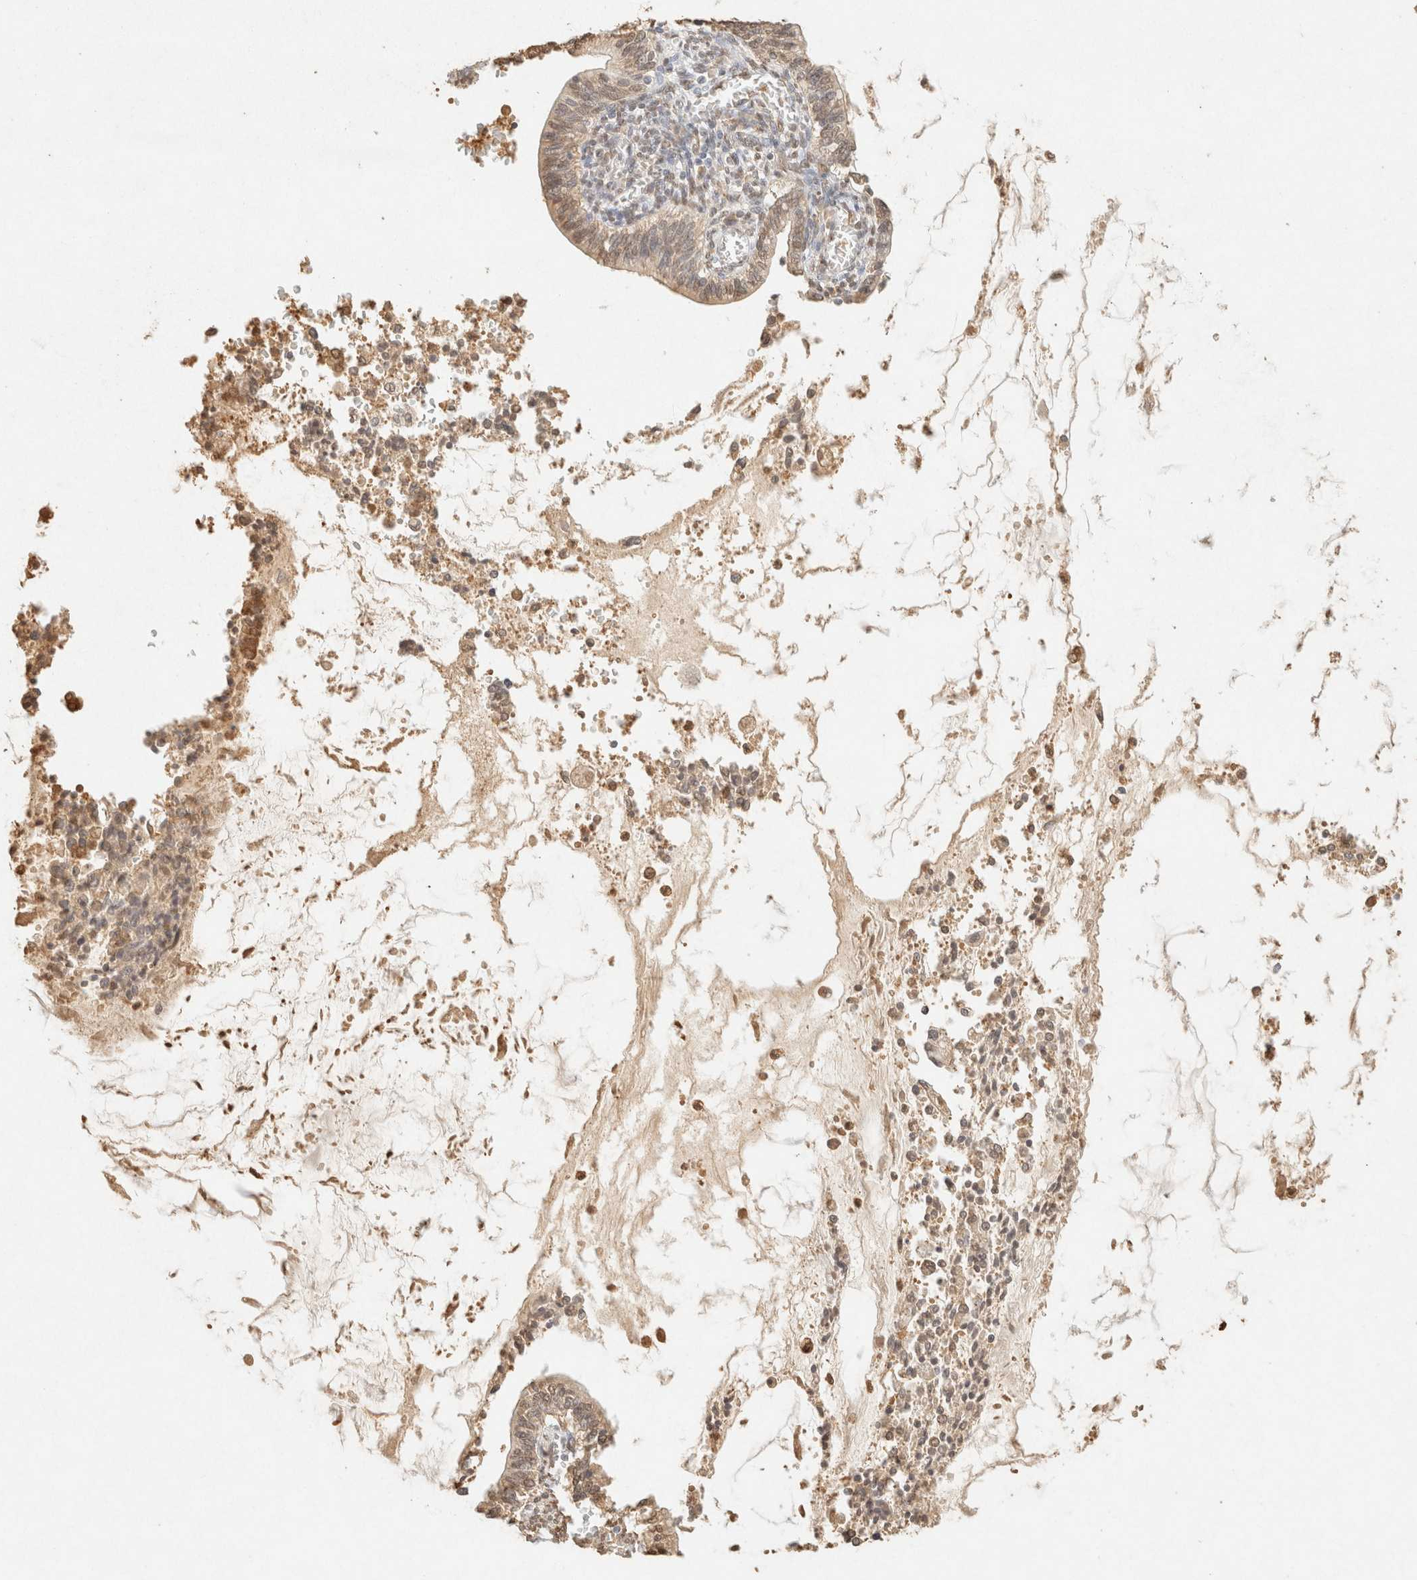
{"staining": {"intensity": "weak", "quantity": ">75%", "location": "cytoplasmic/membranous,nuclear"}, "tissue": "cervical cancer", "cell_type": "Tumor cells", "image_type": "cancer", "snomed": [{"axis": "morphology", "description": "Adenocarcinoma, NOS"}, {"axis": "topography", "description": "Cervix"}], "caption": "Cervical cancer (adenocarcinoma) stained with a protein marker reveals weak staining in tumor cells.", "gene": "S100A13", "patient": {"sex": "female", "age": 44}}